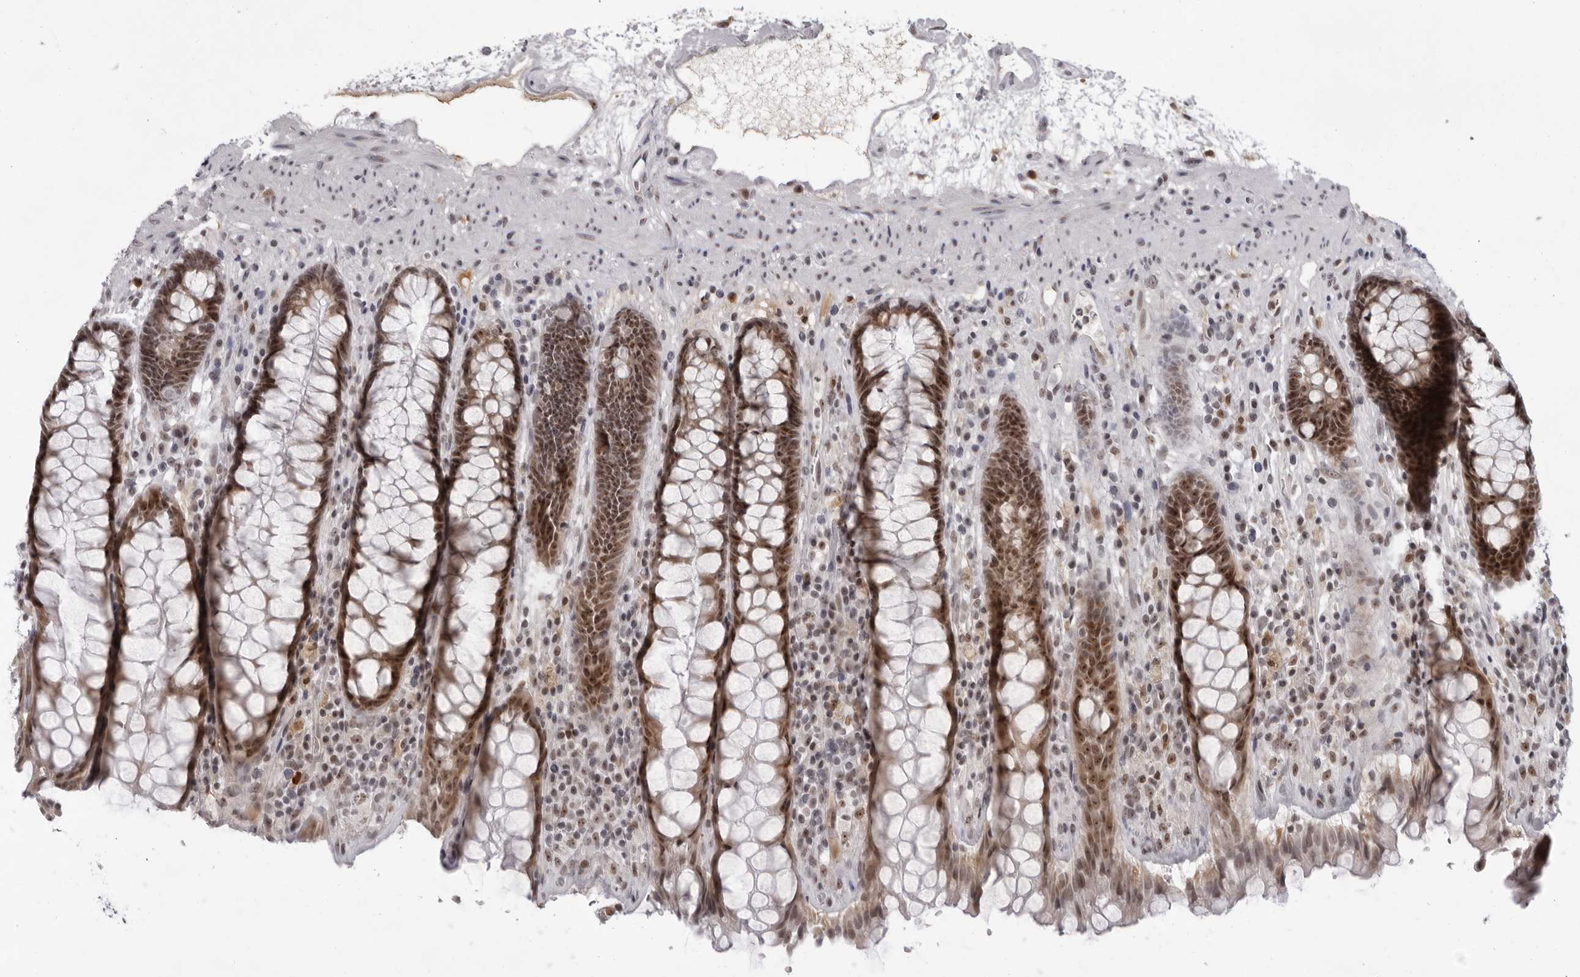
{"staining": {"intensity": "moderate", "quantity": ">75%", "location": "nuclear"}, "tissue": "rectum", "cell_type": "Glandular cells", "image_type": "normal", "snomed": [{"axis": "morphology", "description": "Normal tissue, NOS"}, {"axis": "topography", "description": "Rectum"}], "caption": "The micrograph reveals staining of benign rectum, revealing moderate nuclear protein positivity (brown color) within glandular cells.", "gene": "EXOSC10", "patient": {"sex": "male", "age": 64}}